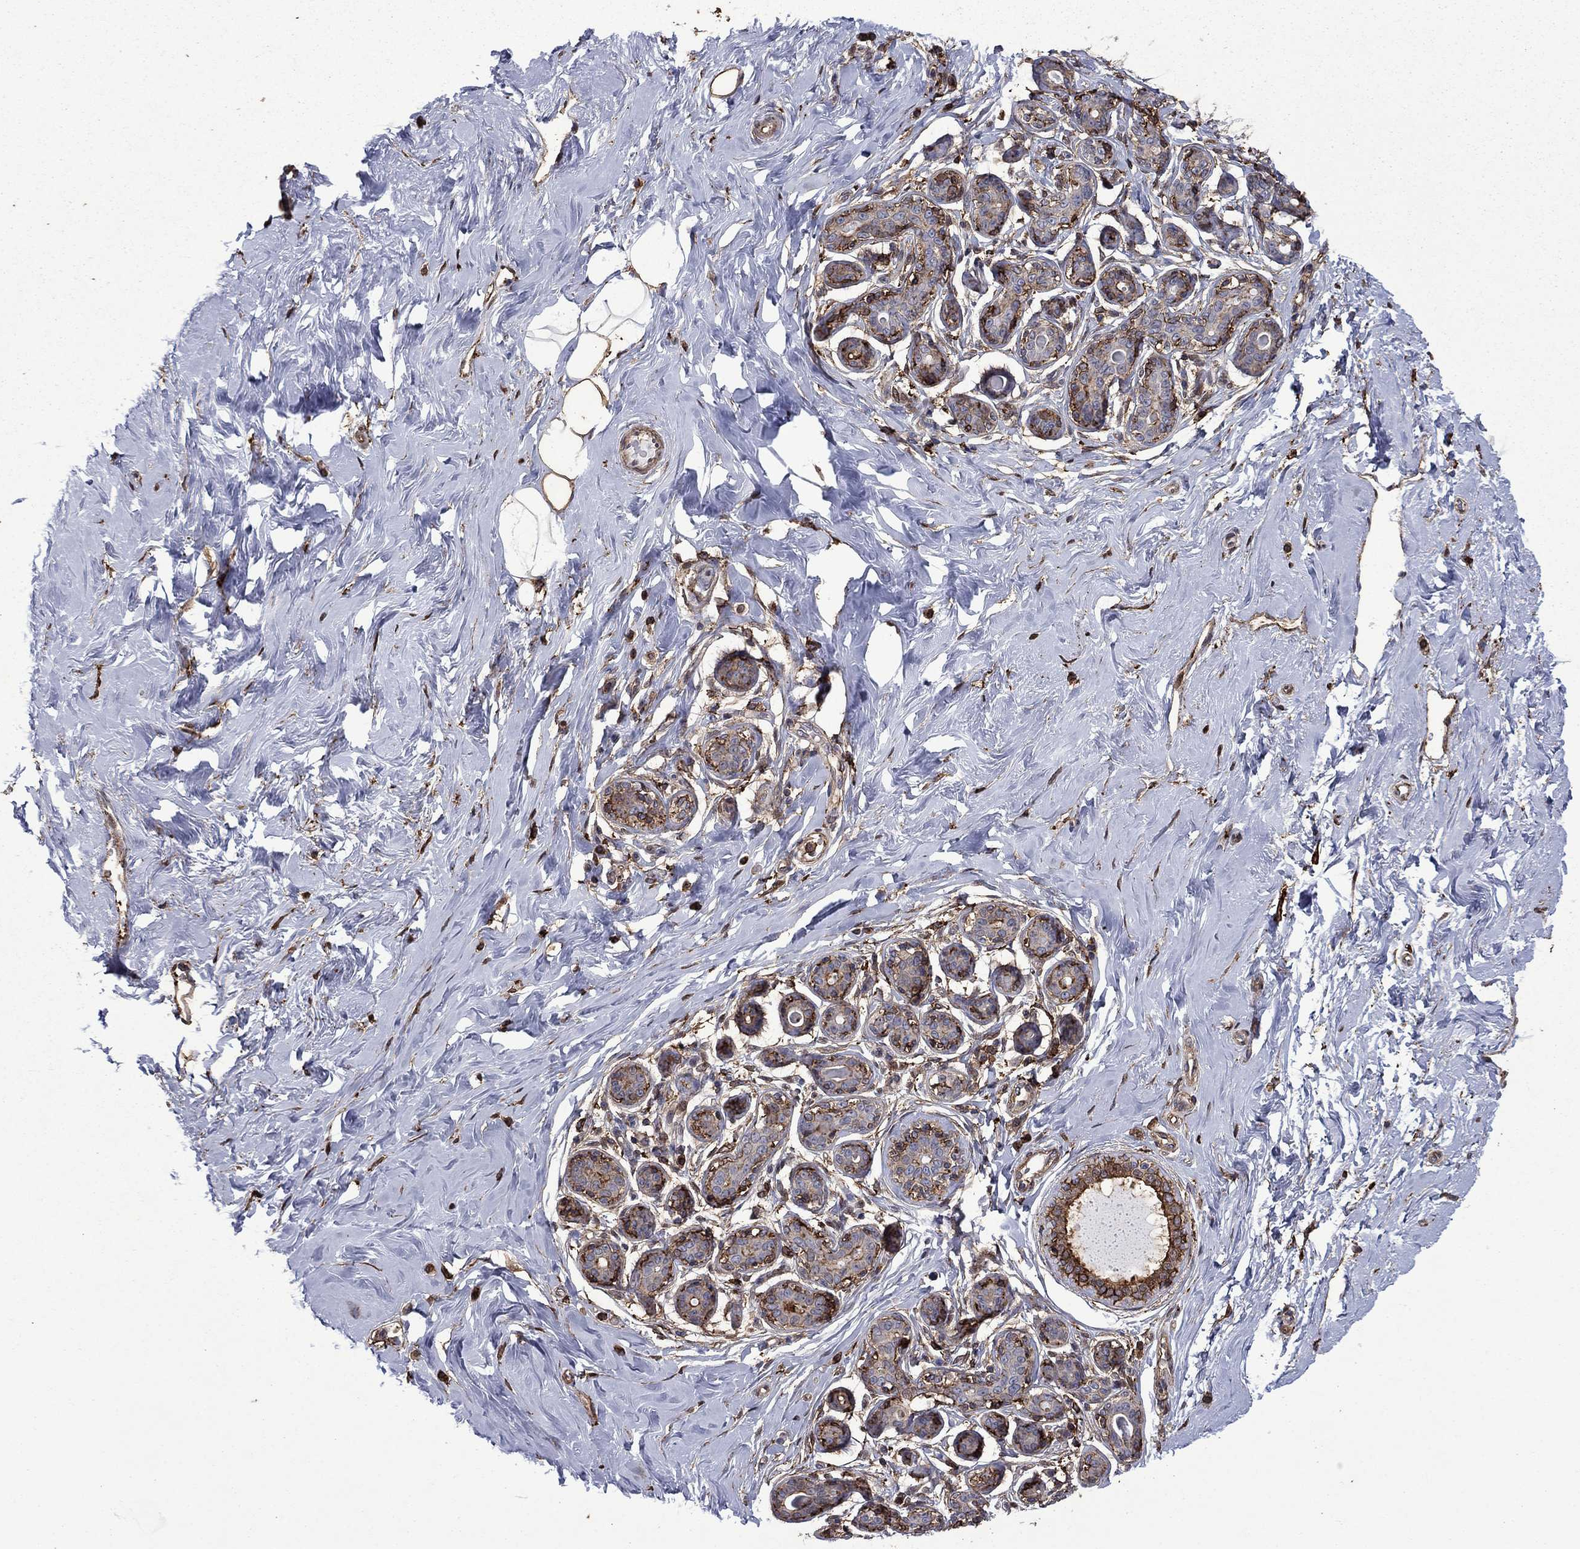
{"staining": {"intensity": "moderate", "quantity": "25%-75%", "location": "cytoplasmic/membranous"}, "tissue": "breast", "cell_type": "Adipocytes", "image_type": "normal", "snomed": [{"axis": "morphology", "description": "Normal tissue, NOS"}, {"axis": "topography", "description": "Skin"}, {"axis": "topography", "description": "Breast"}], "caption": "Immunohistochemistry (IHC) (DAB) staining of normal human breast shows moderate cytoplasmic/membranous protein expression in about 25%-75% of adipocytes.", "gene": "PLAU", "patient": {"sex": "female", "age": 43}}